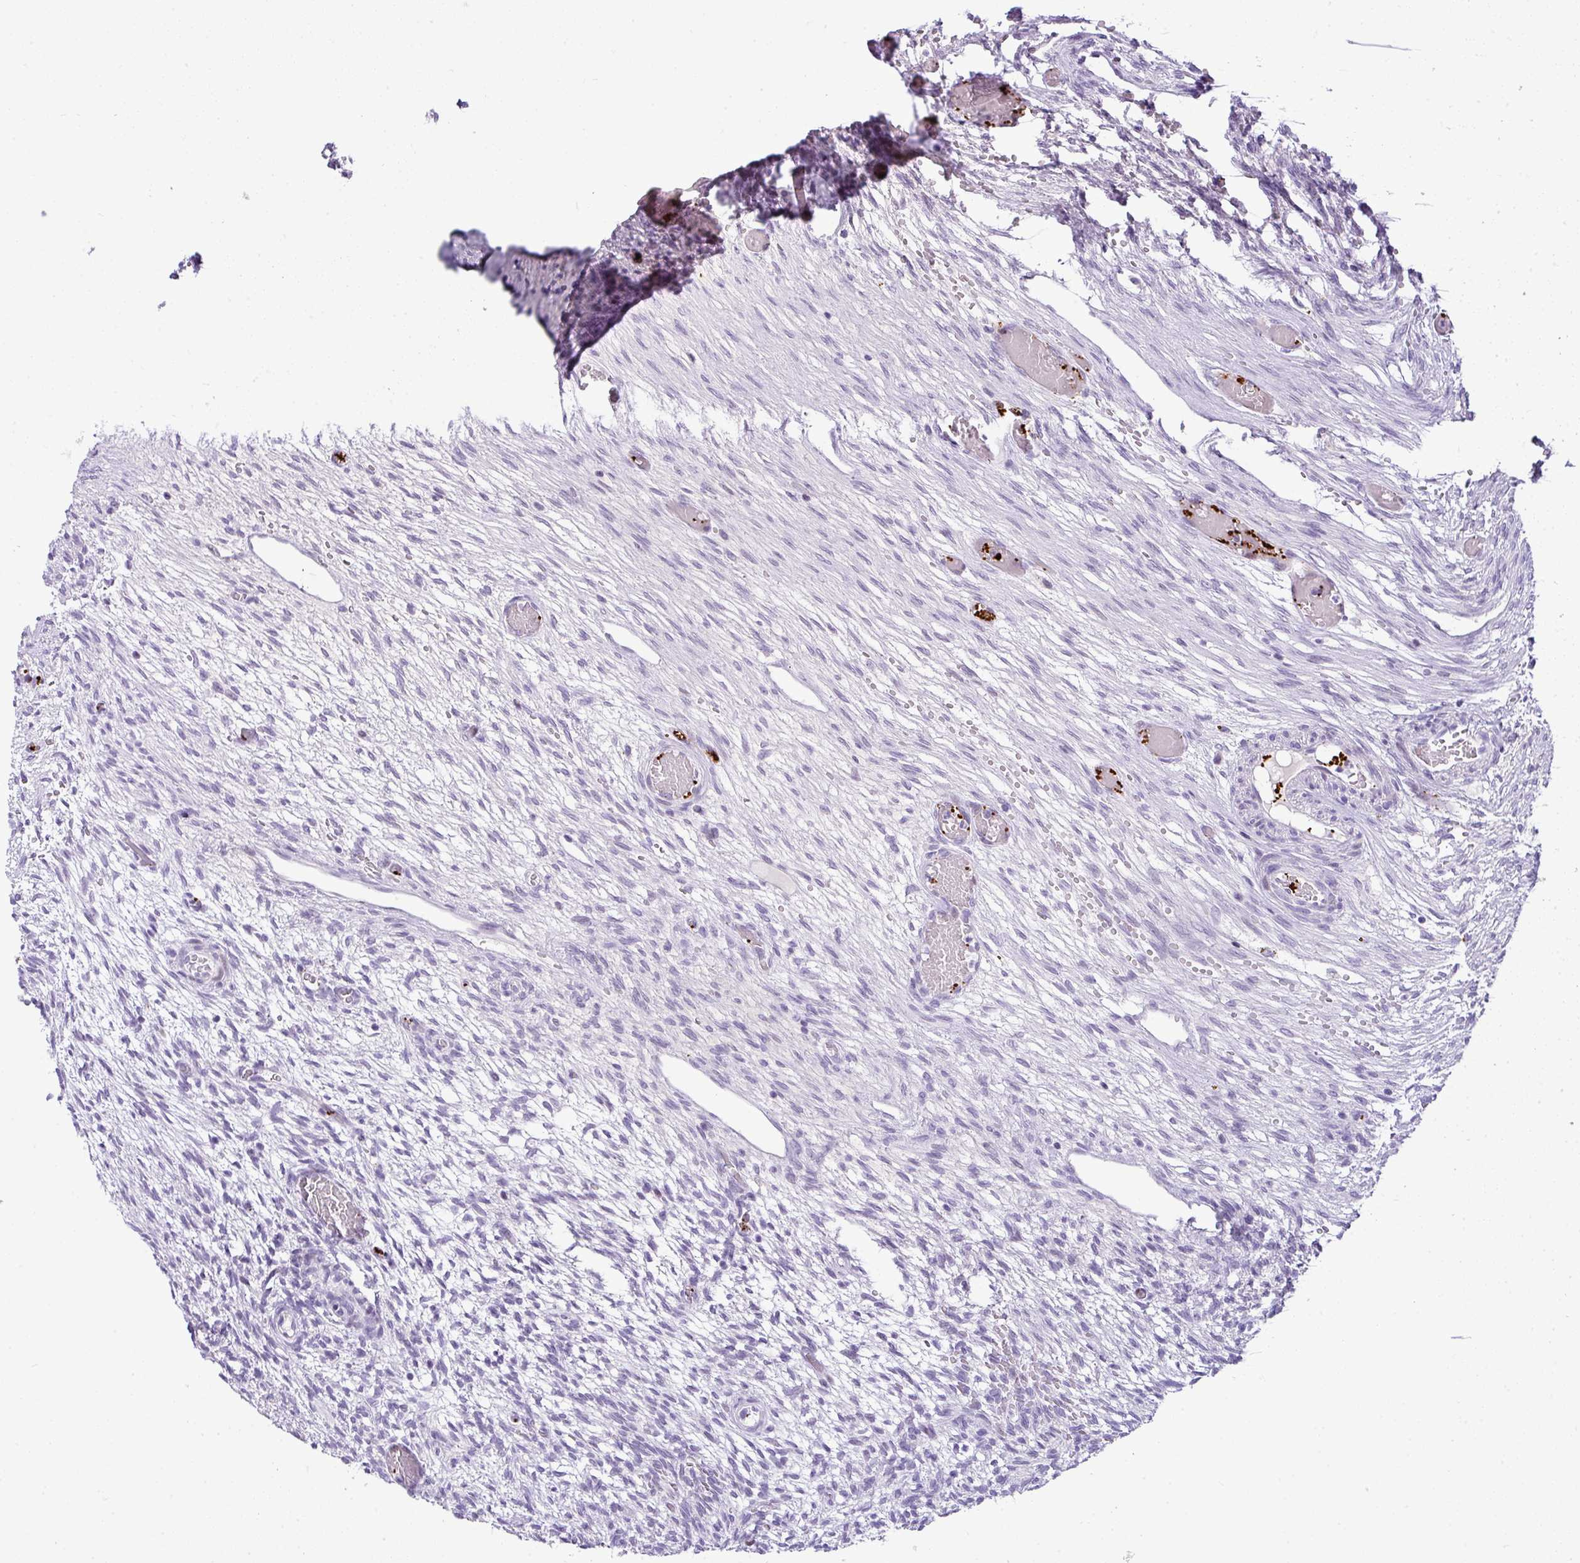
{"staining": {"intensity": "negative", "quantity": "none", "location": "none"}, "tissue": "ovary", "cell_type": "Follicle cells", "image_type": "normal", "snomed": [{"axis": "morphology", "description": "Normal tissue, NOS"}, {"axis": "topography", "description": "Ovary"}], "caption": "Histopathology image shows no significant protein positivity in follicle cells of unremarkable ovary.", "gene": "CMTM5", "patient": {"sex": "female", "age": 67}}